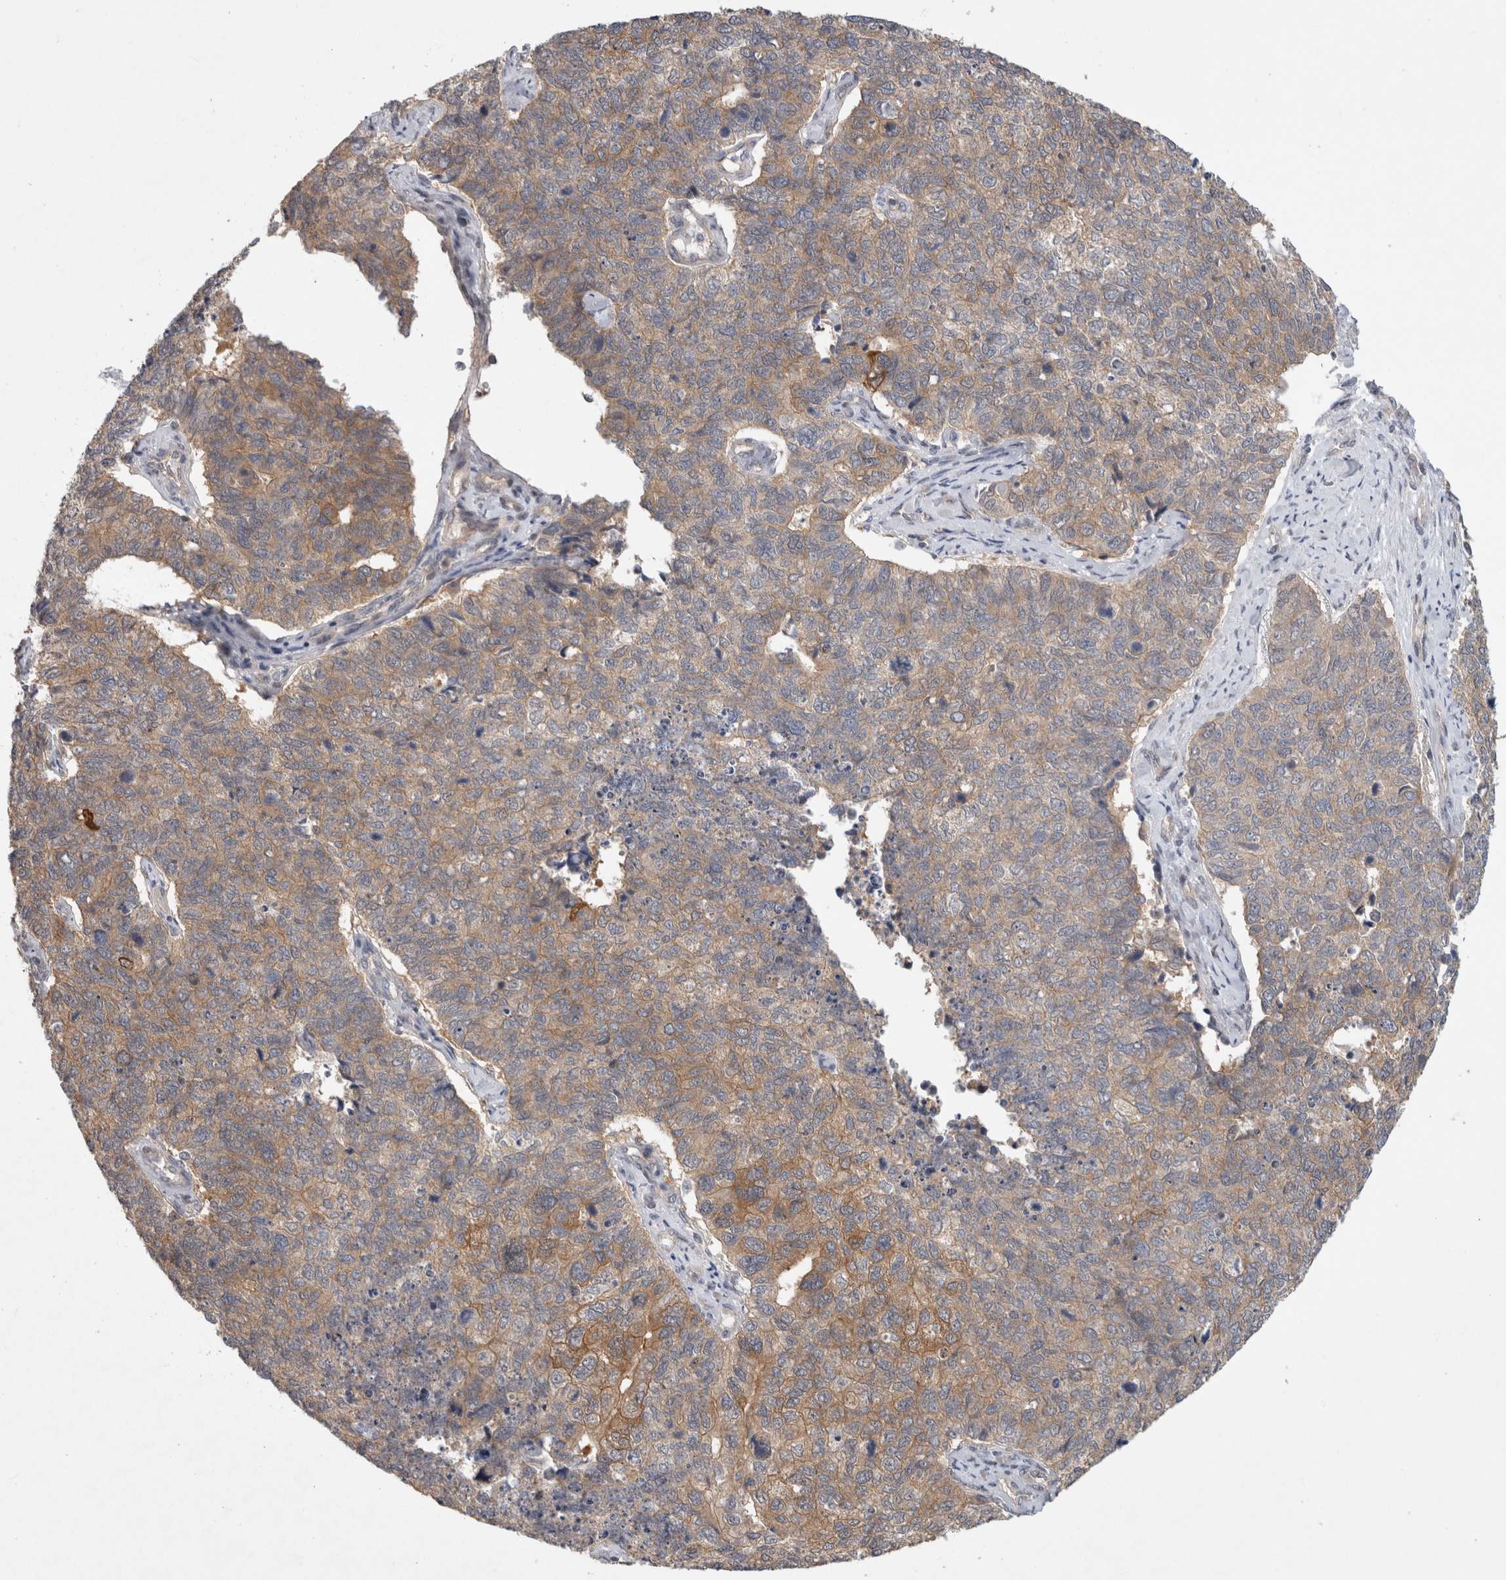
{"staining": {"intensity": "moderate", "quantity": "<25%", "location": "cytoplasmic/membranous"}, "tissue": "cervical cancer", "cell_type": "Tumor cells", "image_type": "cancer", "snomed": [{"axis": "morphology", "description": "Squamous cell carcinoma, NOS"}, {"axis": "topography", "description": "Cervix"}], "caption": "Protein expression analysis of cervical cancer displays moderate cytoplasmic/membranous positivity in approximately <25% of tumor cells.", "gene": "CERS3", "patient": {"sex": "female", "age": 63}}